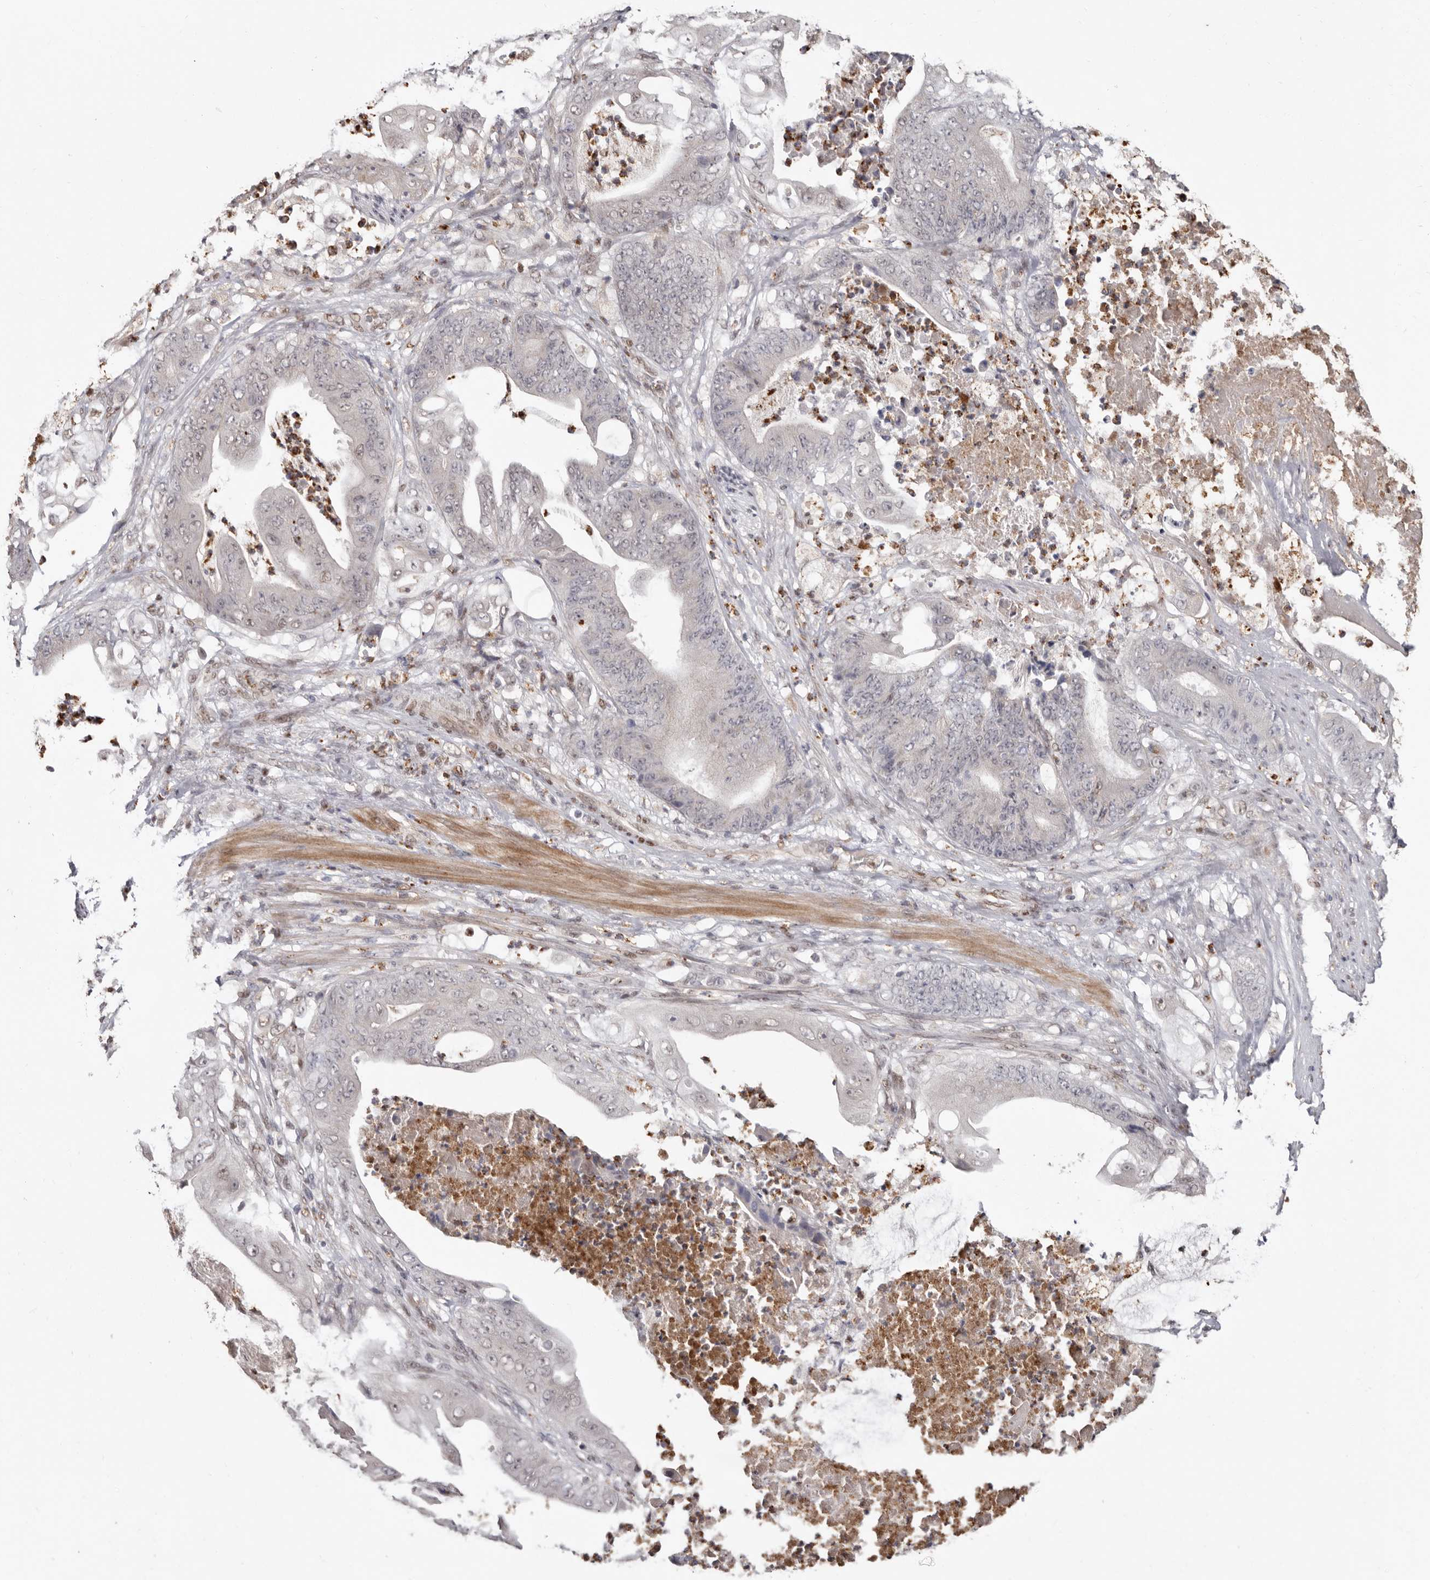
{"staining": {"intensity": "negative", "quantity": "none", "location": "none"}, "tissue": "stomach cancer", "cell_type": "Tumor cells", "image_type": "cancer", "snomed": [{"axis": "morphology", "description": "Adenocarcinoma, NOS"}, {"axis": "topography", "description": "Stomach"}], "caption": "Stomach adenocarcinoma was stained to show a protein in brown. There is no significant staining in tumor cells.", "gene": "SMAD7", "patient": {"sex": "female", "age": 73}}